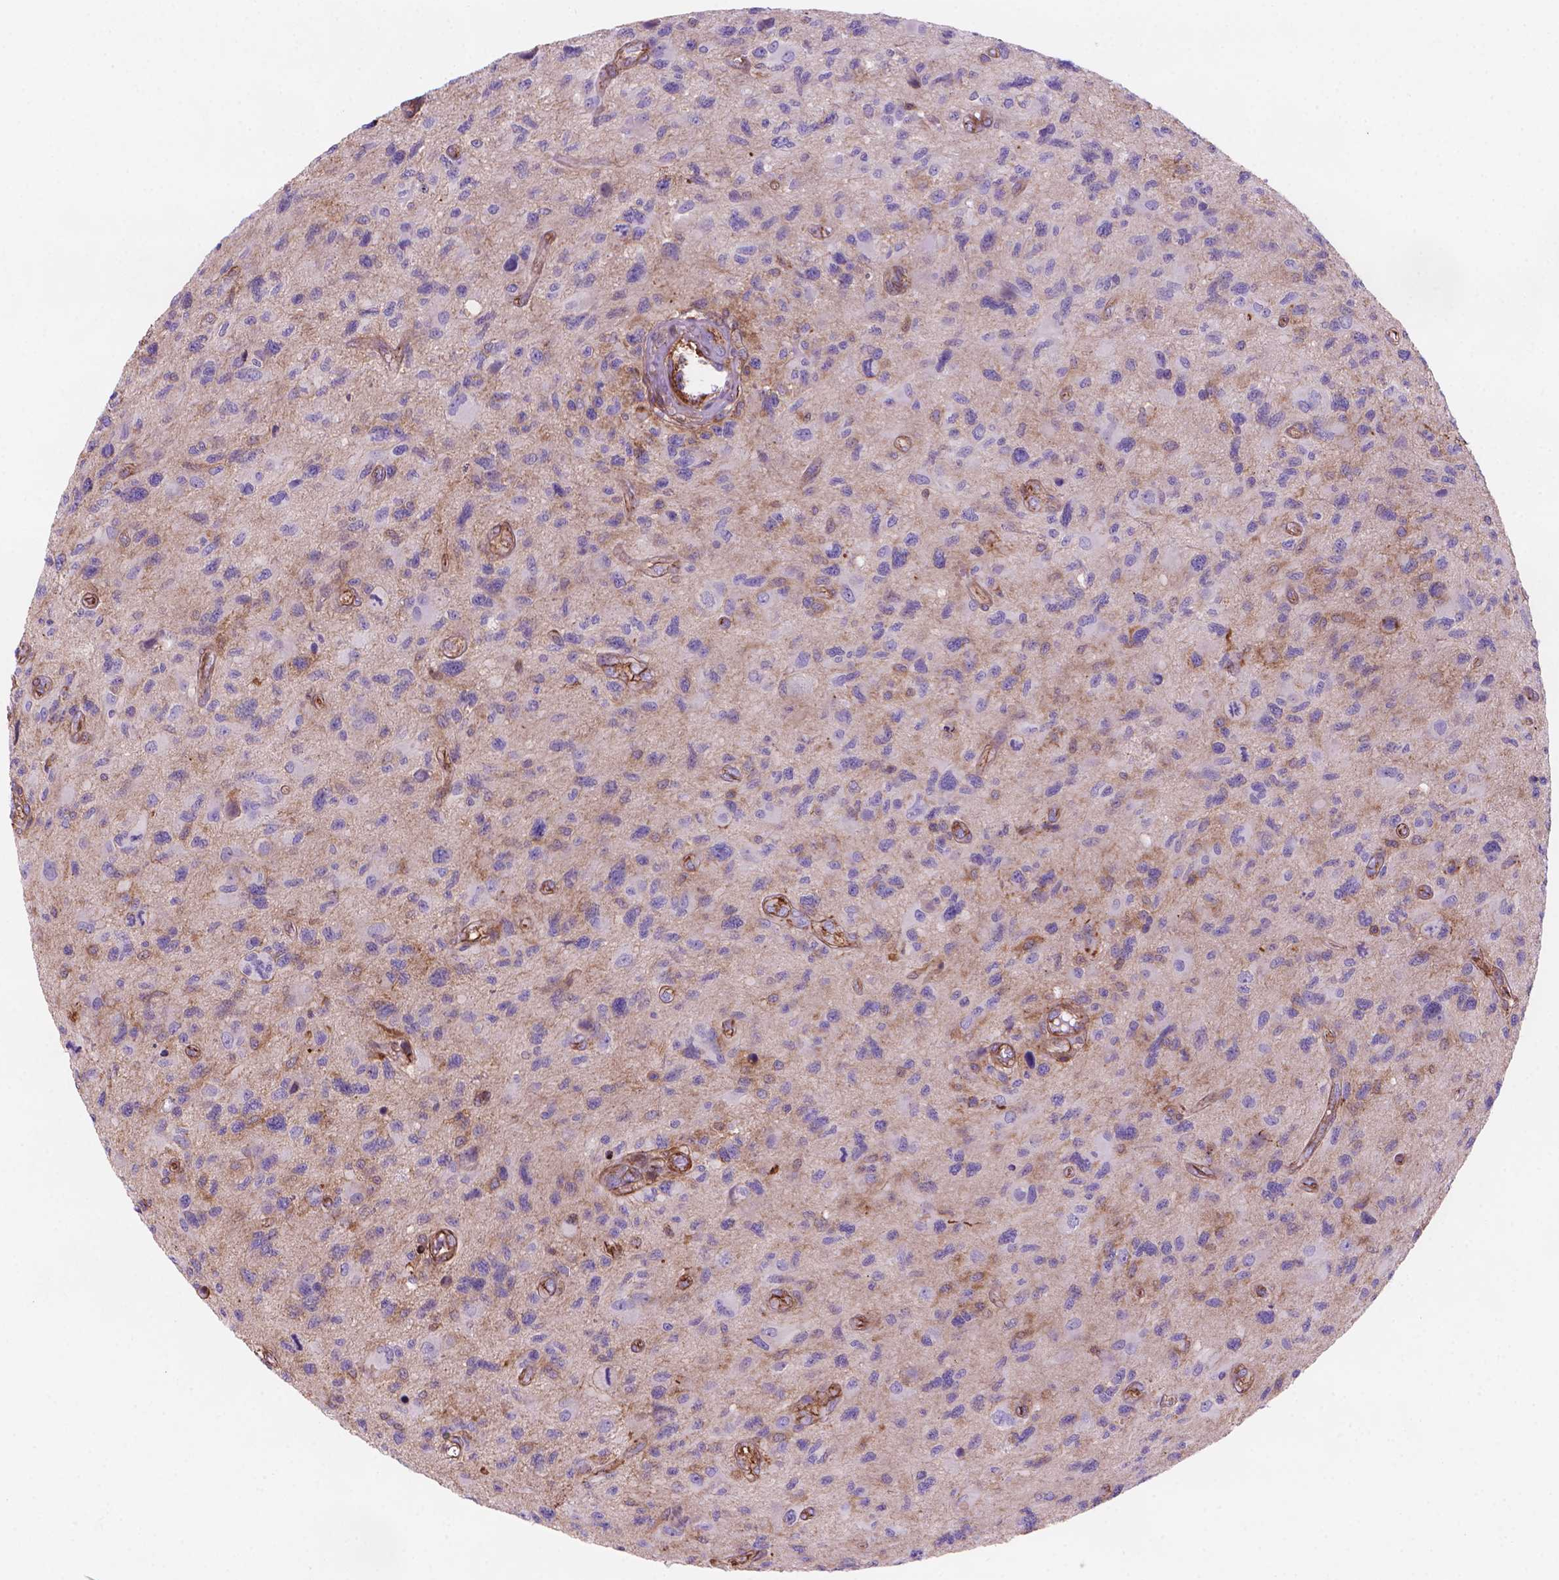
{"staining": {"intensity": "negative", "quantity": "none", "location": "none"}, "tissue": "glioma", "cell_type": "Tumor cells", "image_type": "cancer", "snomed": [{"axis": "morphology", "description": "Glioma, malignant, NOS"}, {"axis": "morphology", "description": "Glioma, malignant, High grade"}, {"axis": "topography", "description": "Brain"}], "caption": "The histopathology image demonstrates no significant staining in tumor cells of malignant glioma (high-grade). (DAB (3,3'-diaminobenzidine) IHC visualized using brightfield microscopy, high magnification).", "gene": "PATJ", "patient": {"sex": "female", "age": 71}}